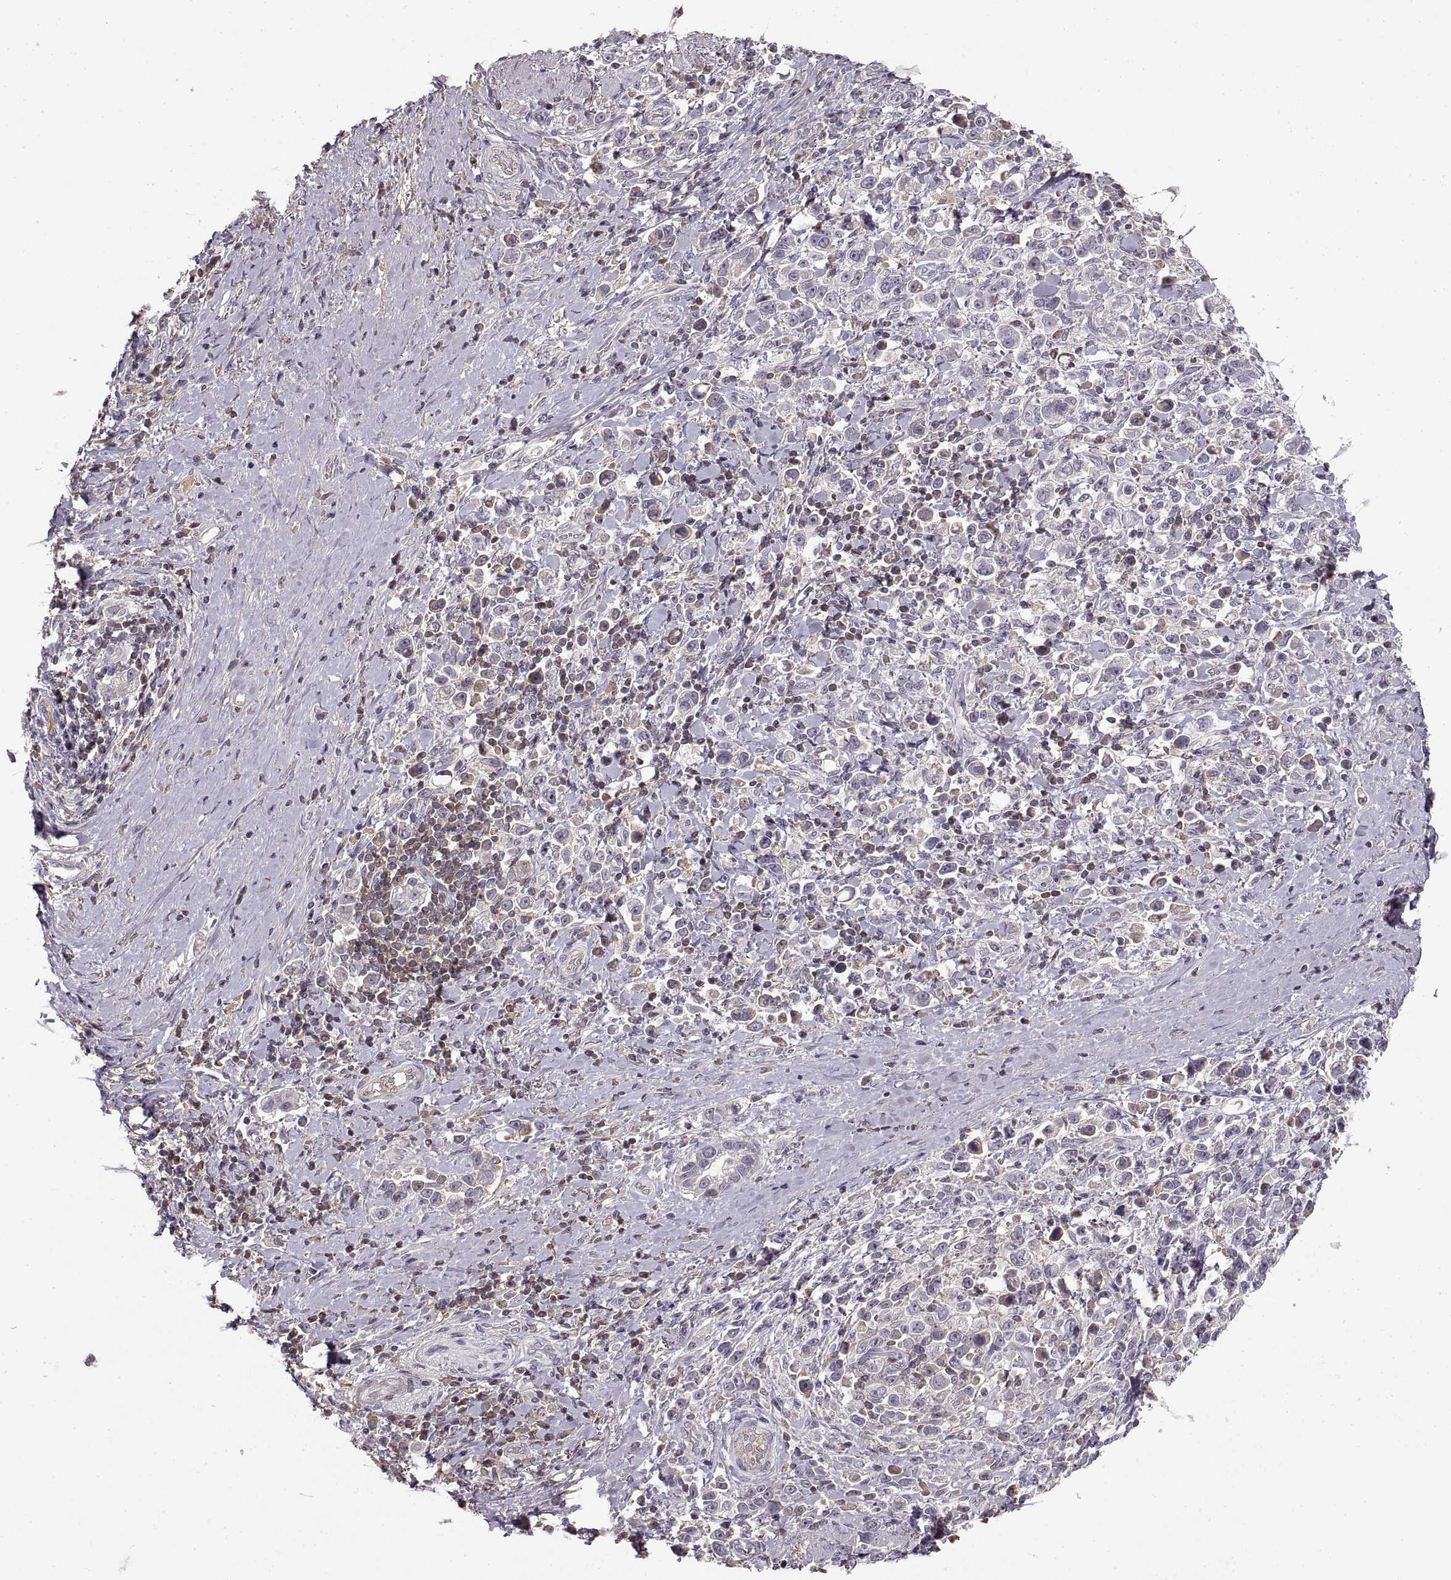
{"staining": {"intensity": "weak", "quantity": "<25%", "location": "cytoplasmic/membranous"}, "tissue": "stomach cancer", "cell_type": "Tumor cells", "image_type": "cancer", "snomed": [{"axis": "morphology", "description": "Adenocarcinoma, NOS"}, {"axis": "topography", "description": "Stomach"}], "caption": "Photomicrograph shows no protein expression in tumor cells of stomach cancer tissue.", "gene": "ADAM11", "patient": {"sex": "male", "age": 93}}